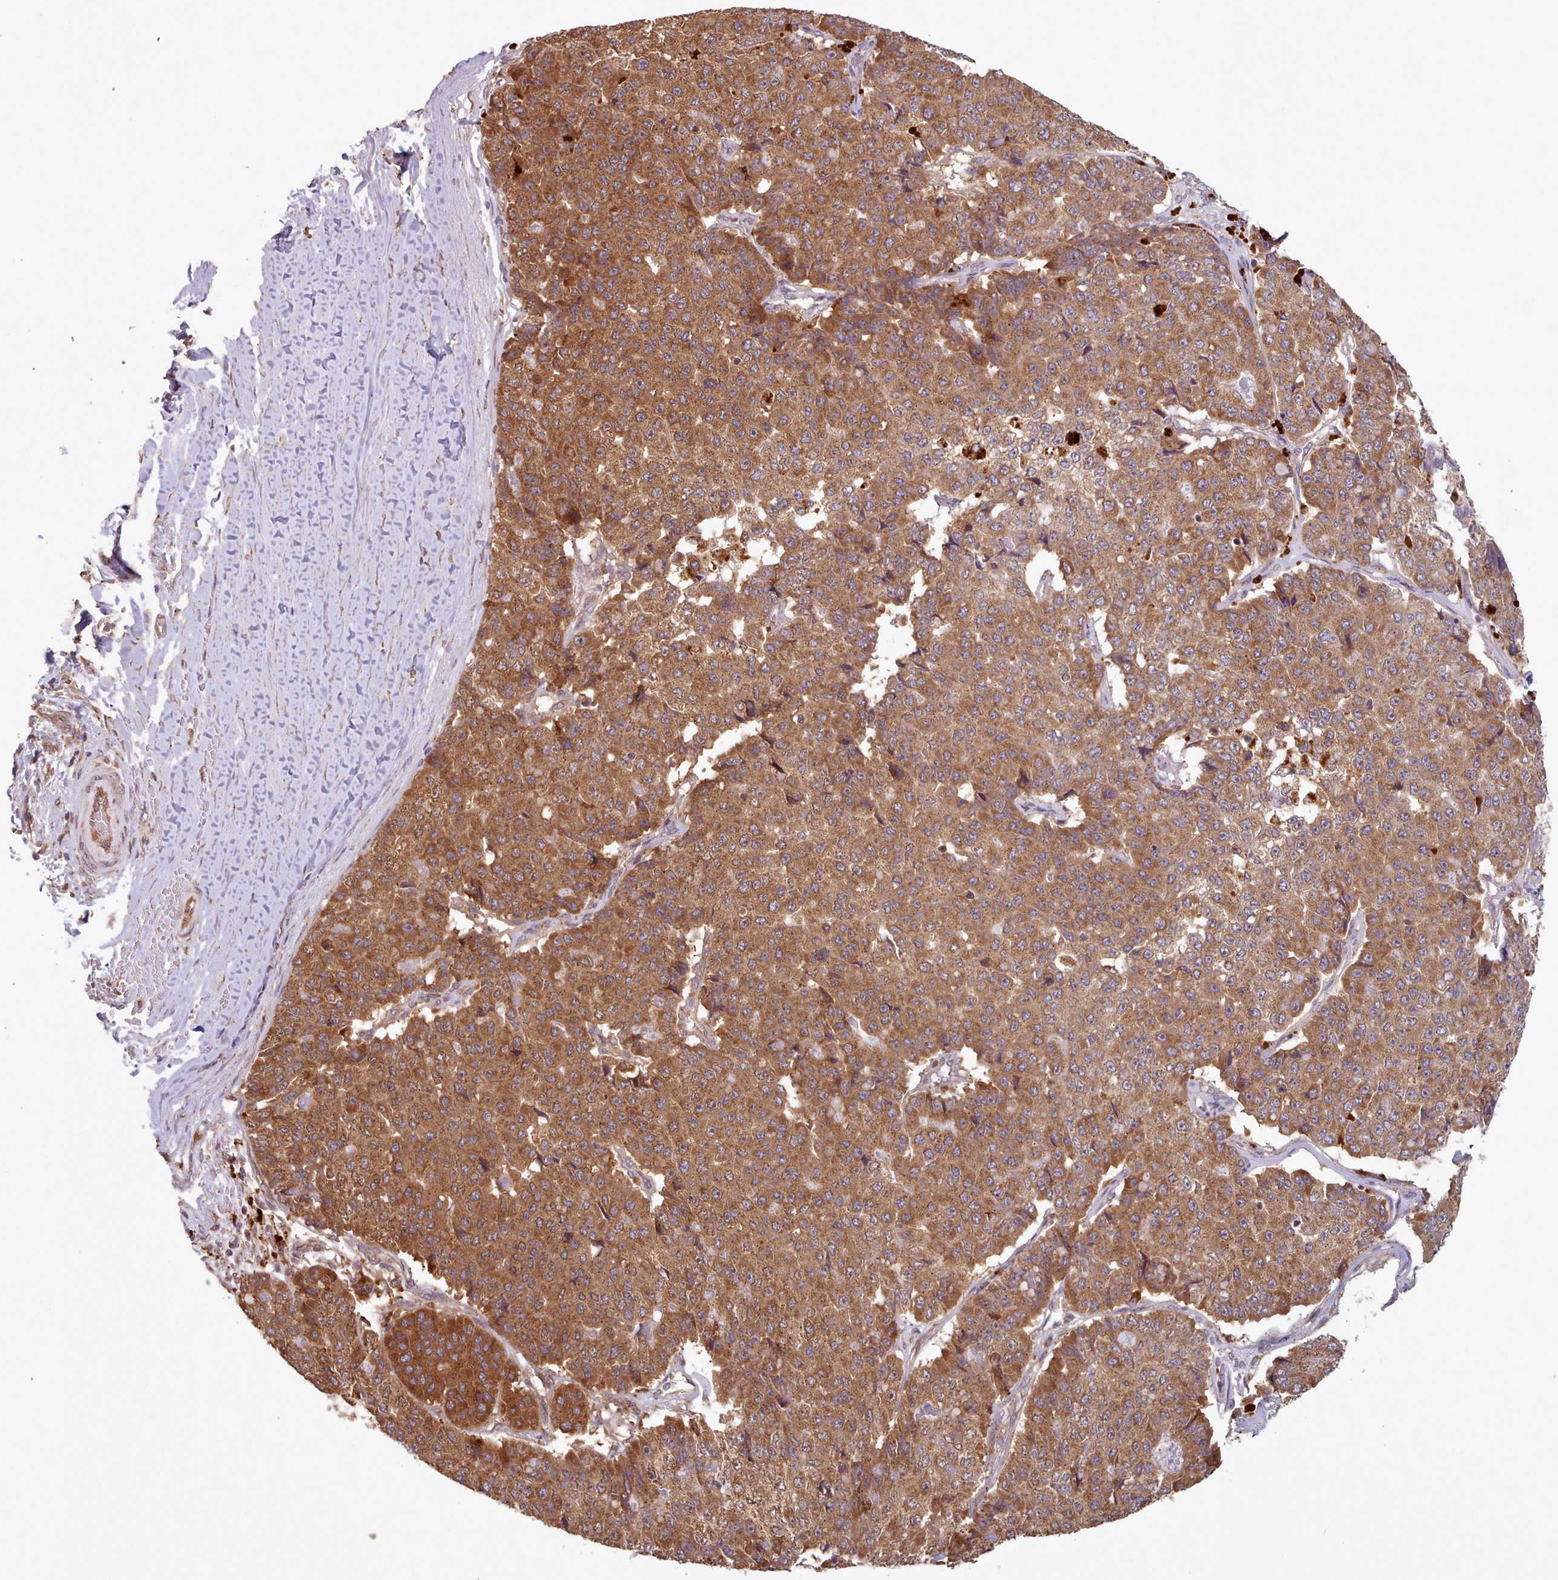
{"staining": {"intensity": "moderate", "quantity": ">75%", "location": "cytoplasmic/membranous"}, "tissue": "pancreatic cancer", "cell_type": "Tumor cells", "image_type": "cancer", "snomed": [{"axis": "morphology", "description": "Adenocarcinoma, NOS"}, {"axis": "topography", "description": "Pancreas"}], "caption": "Moderate cytoplasmic/membranous protein expression is present in approximately >75% of tumor cells in pancreatic adenocarcinoma.", "gene": "CRYBG1", "patient": {"sex": "male", "age": 50}}